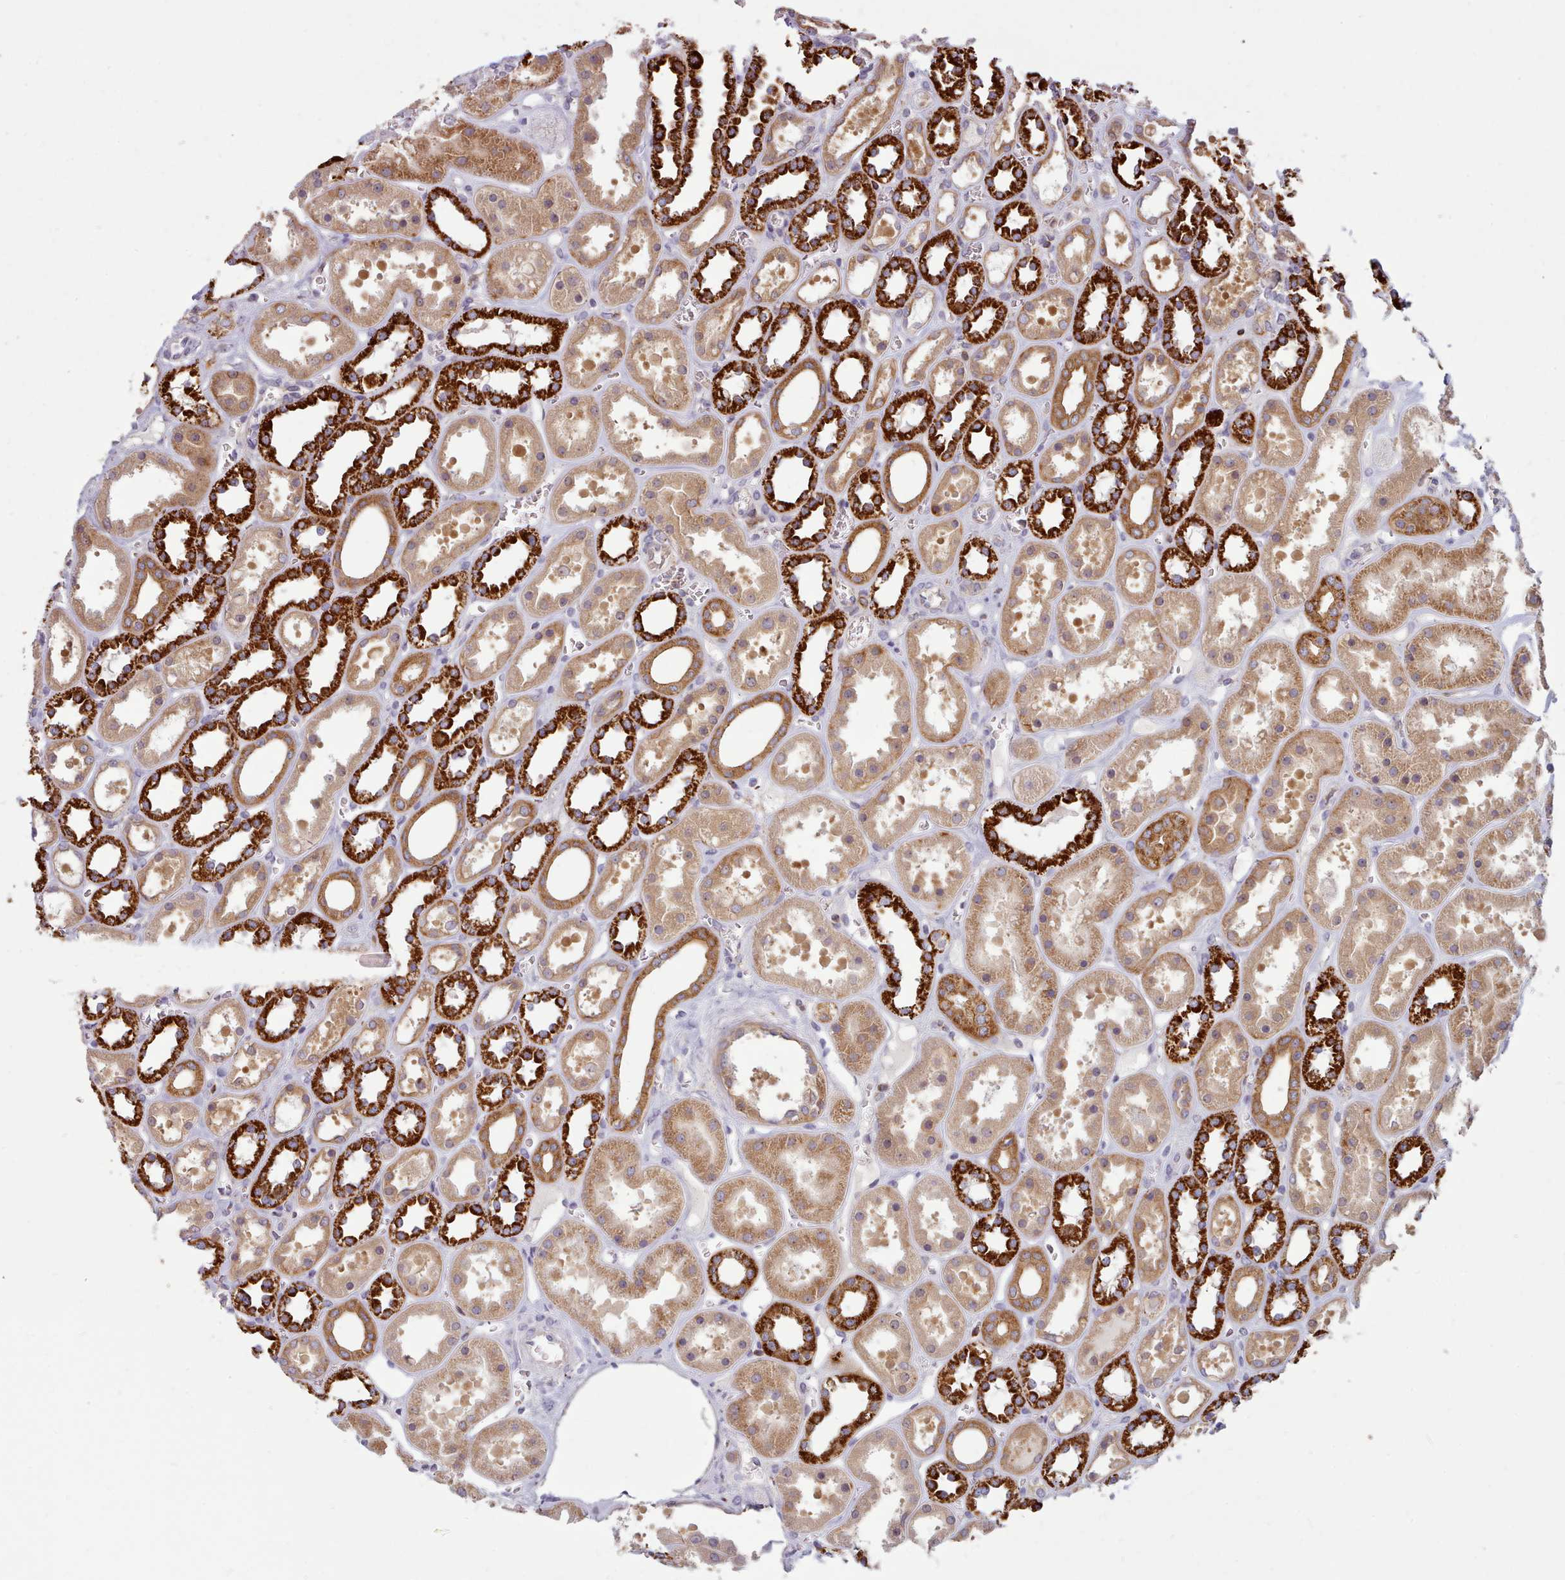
{"staining": {"intensity": "moderate", "quantity": "<25%", "location": "cytoplasmic/membranous"}, "tissue": "kidney", "cell_type": "Cells in glomeruli", "image_type": "normal", "snomed": [{"axis": "morphology", "description": "Normal tissue, NOS"}, {"axis": "topography", "description": "Kidney"}], "caption": "Moderate cytoplasmic/membranous protein expression is identified in about <25% of cells in glomeruli in kidney. The protein is stained brown, and the nuclei are stained in blue (DAB IHC with brightfield microscopy, high magnification).", "gene": "CRYBG1", "patient": {"sex": "female", "age": 41}}